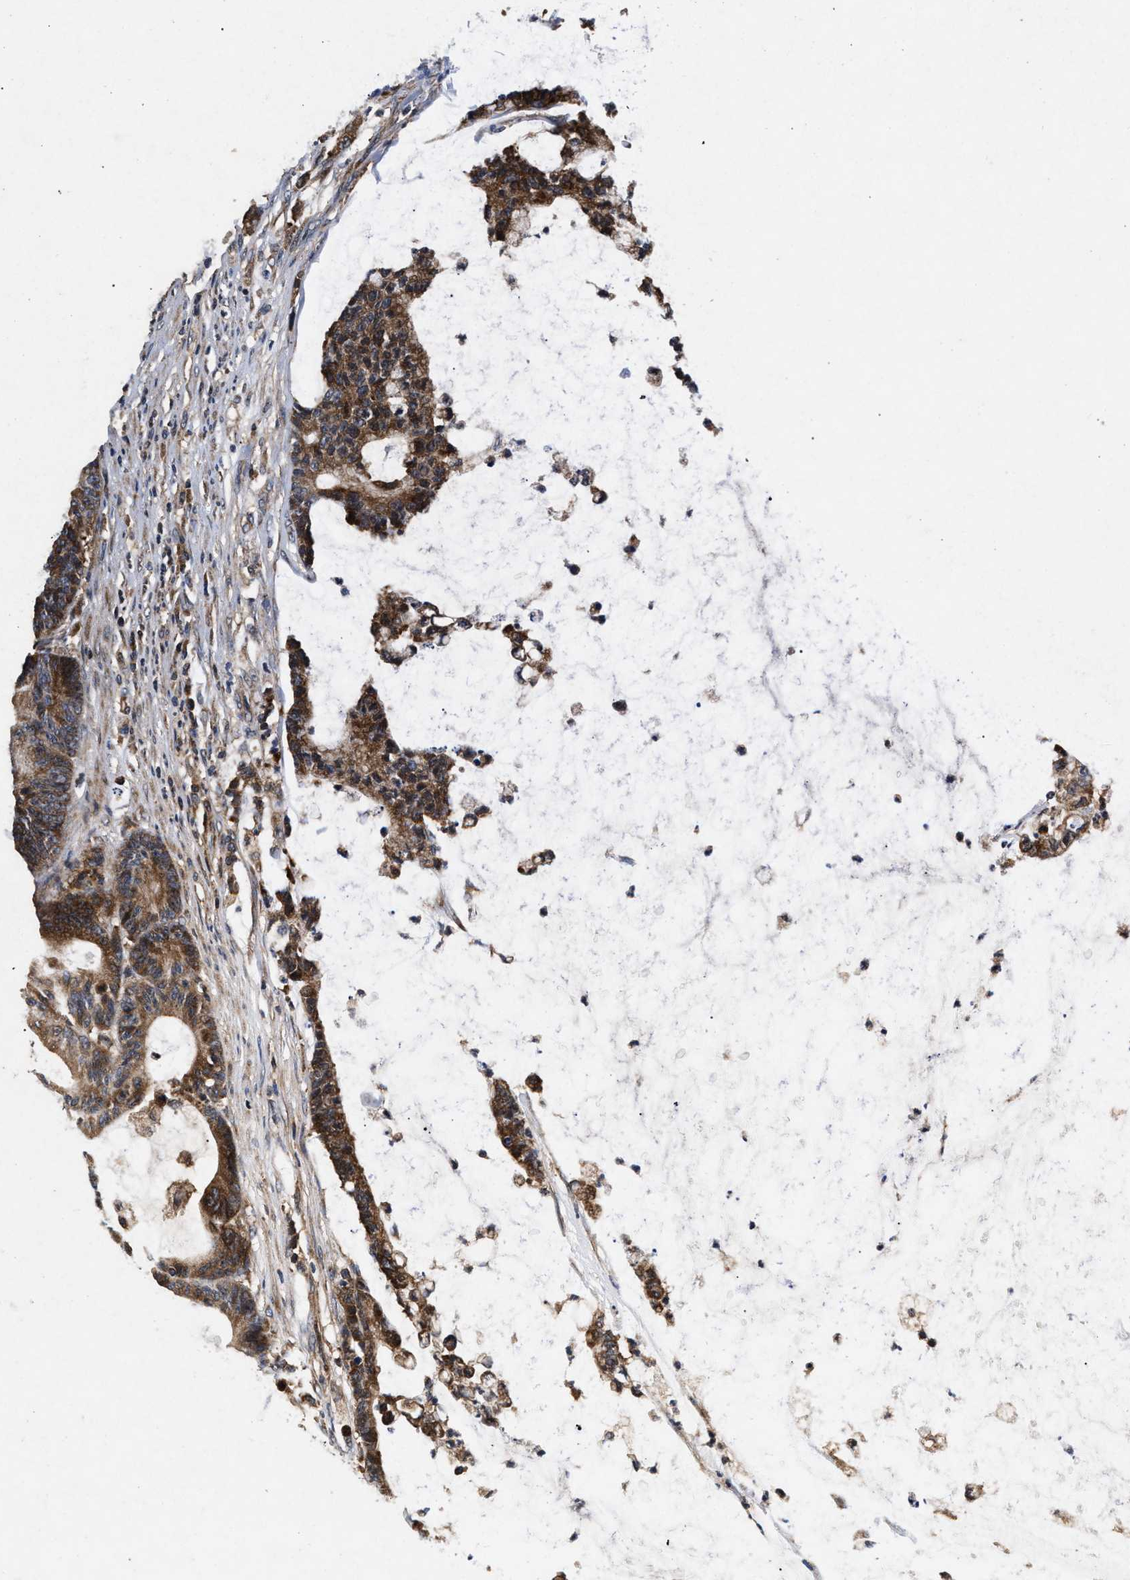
{"staining": {"intensity": "moderate", "quantity": ">75%", "location": "cytoplasmic/membranous"}, "tissue": "colorectal cancer", "cell_type": "Tumor cells", "image_type": "cancer", "snomed": [{"axis": "morphology", "description": "Adenocarcinoma, NOS"}, {"axis": "topography", "description": "Colon"}], "caption": "Immunohistochemistry (DAB) staining of human colorectal cancer (adenocarcinoma) shows moderate cytoplasmic/membranous protein expression in about >75% of tumor cells. Nuclei are stained in blue.", "gene": "NFKB2", "patient": {"sex": "female", "age": 84}}